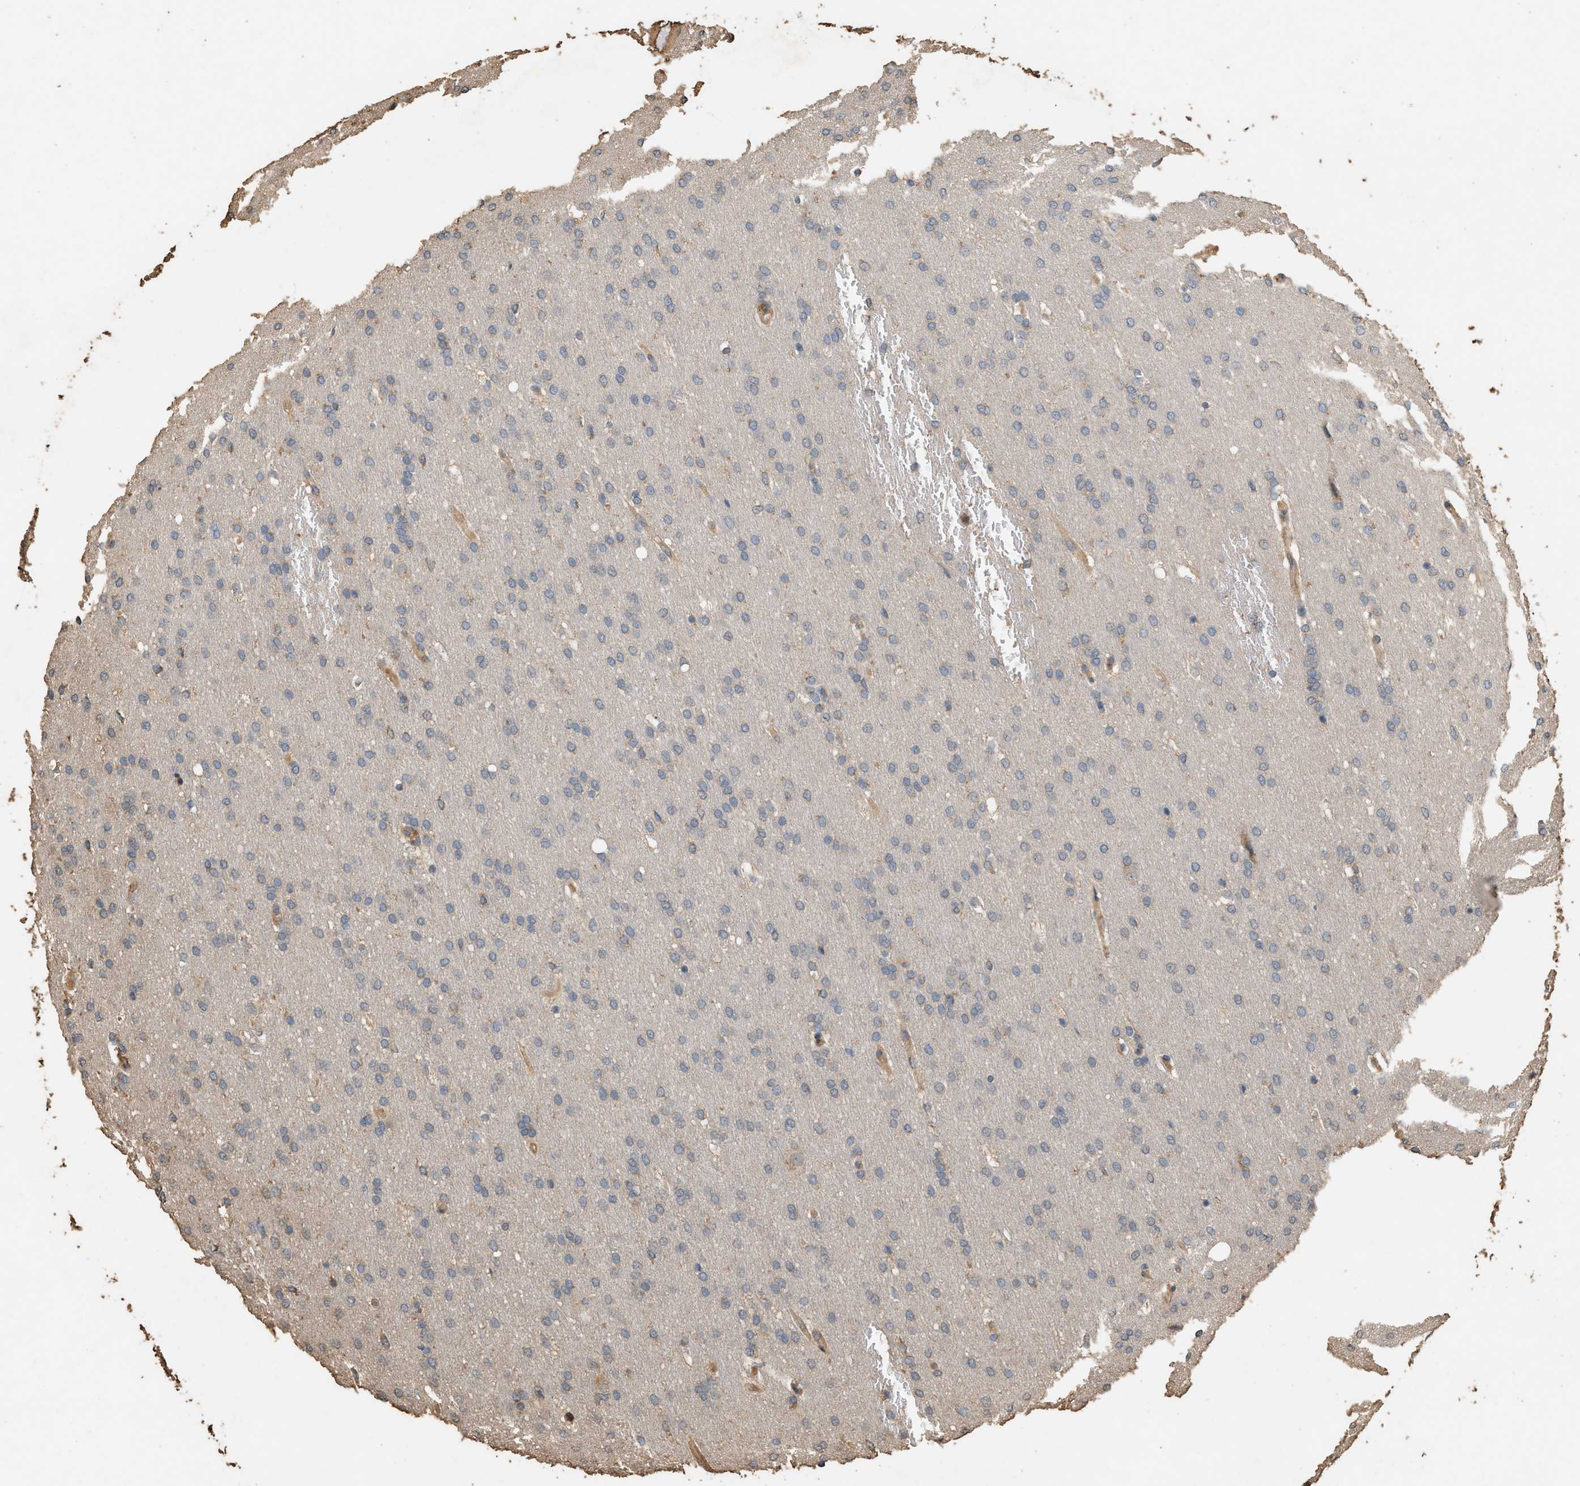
{"staining": {"intensity": "negative", "quantity": "none", "location": "none"}, "tissue": "glioma", "cell_type": "Tumor cells", "image_type": "cancer", "snomed": [{"axis": "morphology", "description": "Glioma, malignant, Low grade"}, {"axis": "topography", "description": "Brain"}], "caption": "There is no significant staining in tumor cells of glioma. (DAB (3,3'-diaminobenzidine) immunohistochemistry visualized using brightfield microscopy, high magnification).", "gene": "DCAF7", "patient": {"sex": "female", "age": 37}}